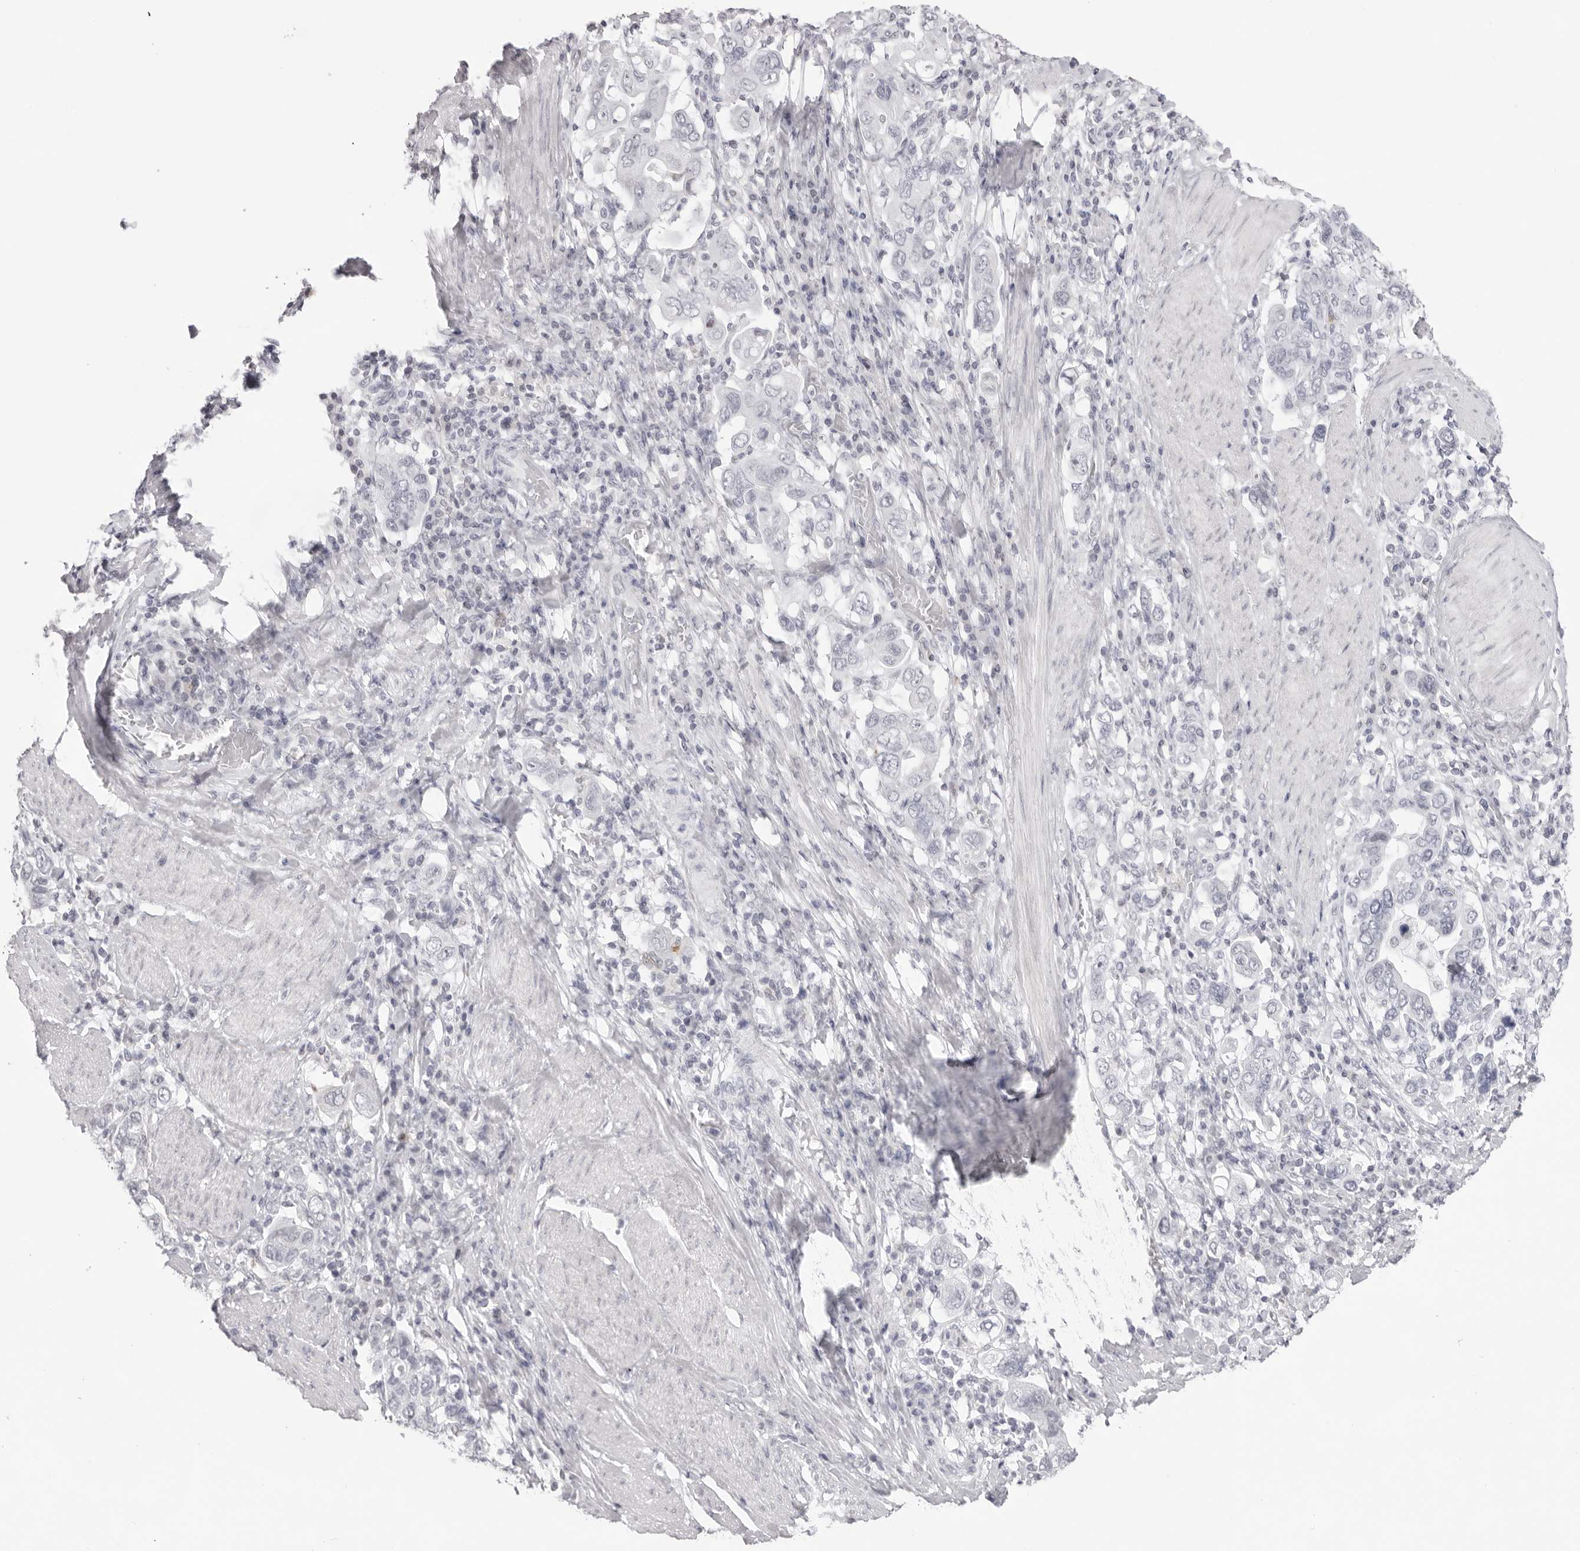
{"staining": {"intensity": "negative", "quantity": "none", "location": "none"}, "tissue": "stomach cancer", "cell_type": "Tumor cells", "image_type": "cancer", "snomed": [{"axis": "morphology", "description": "Adenocarcinoma, NOS"}, {"axis": "topography", "description": "Stomach, upper"}], "caption": "The photomicrograph exhibits no significant staining in tumor cells of stomach cancer (adenocarcinoma).", "gene": "KLK12", "patient": {"sex": "male", "age": 62}}